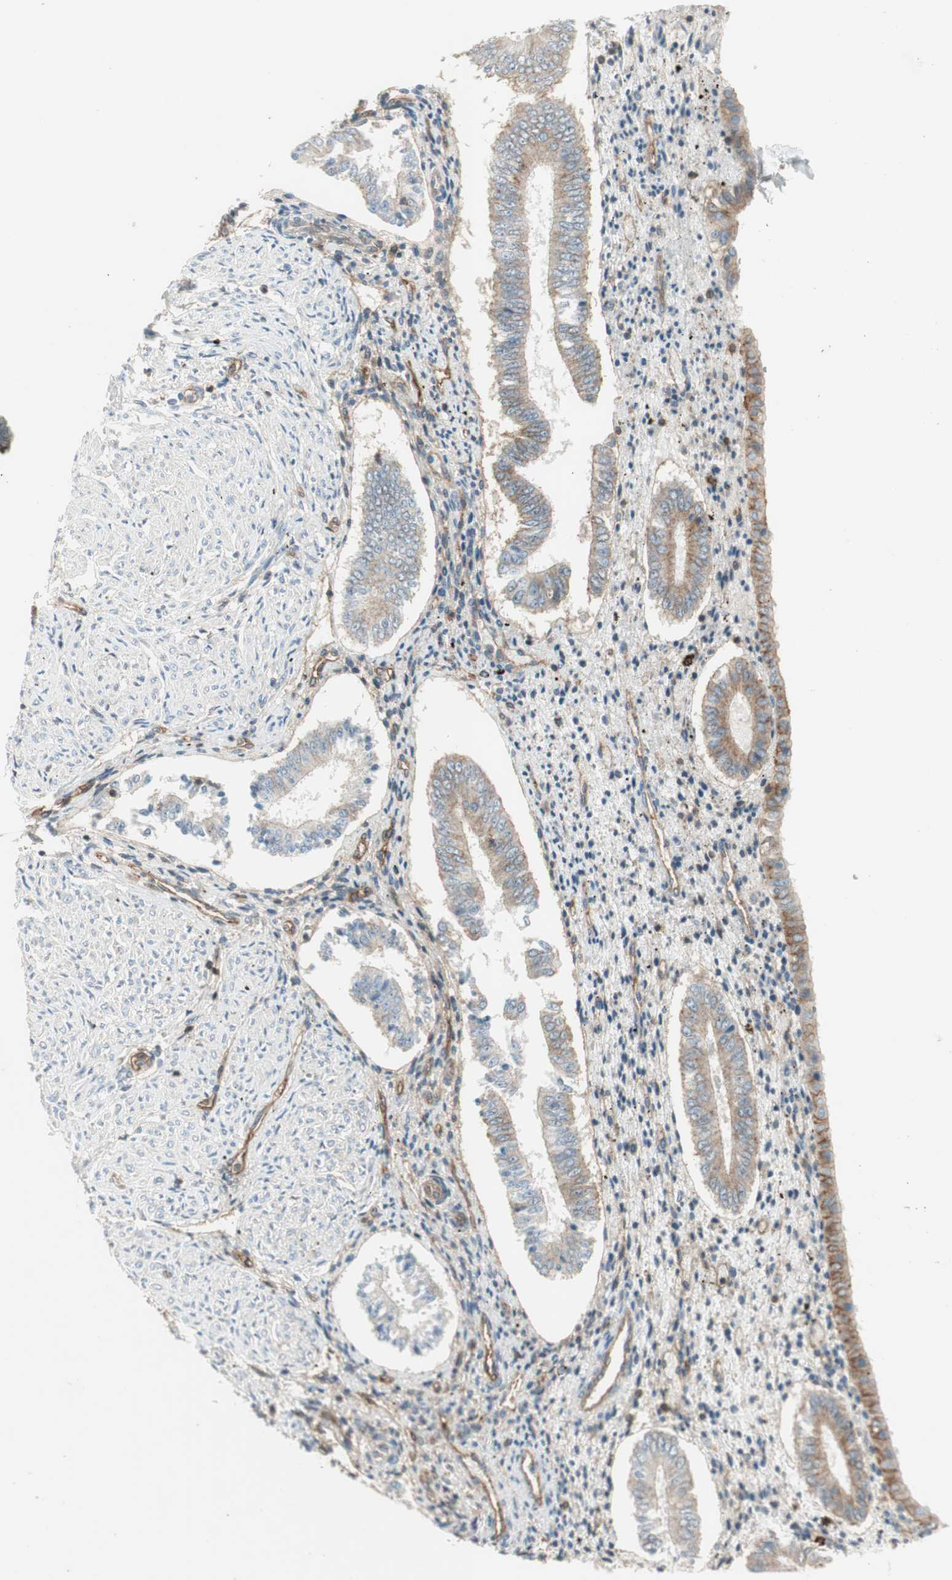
{"staining": {"intensity": "moderate", "quantity": ">75%", "location": "cytoplasmic/membranous"}, "tissue": "endometrium", "cell_type": "Cells in endometrial stroma", "image_type": "normal", "snomed": [{"axis": "morphology", "description": "Normal tissue, NOS"}, {"axis": "topography", "description": "Endometrium"}], "caption": "Endometrium stained for a protein (brown) exhibits moderate cytoplasmic/membranous positive expression in about >75% of cells in endometrial stroma.", "gene": "BTN3A3", "patient": {"sex": "female", "age": 42}}